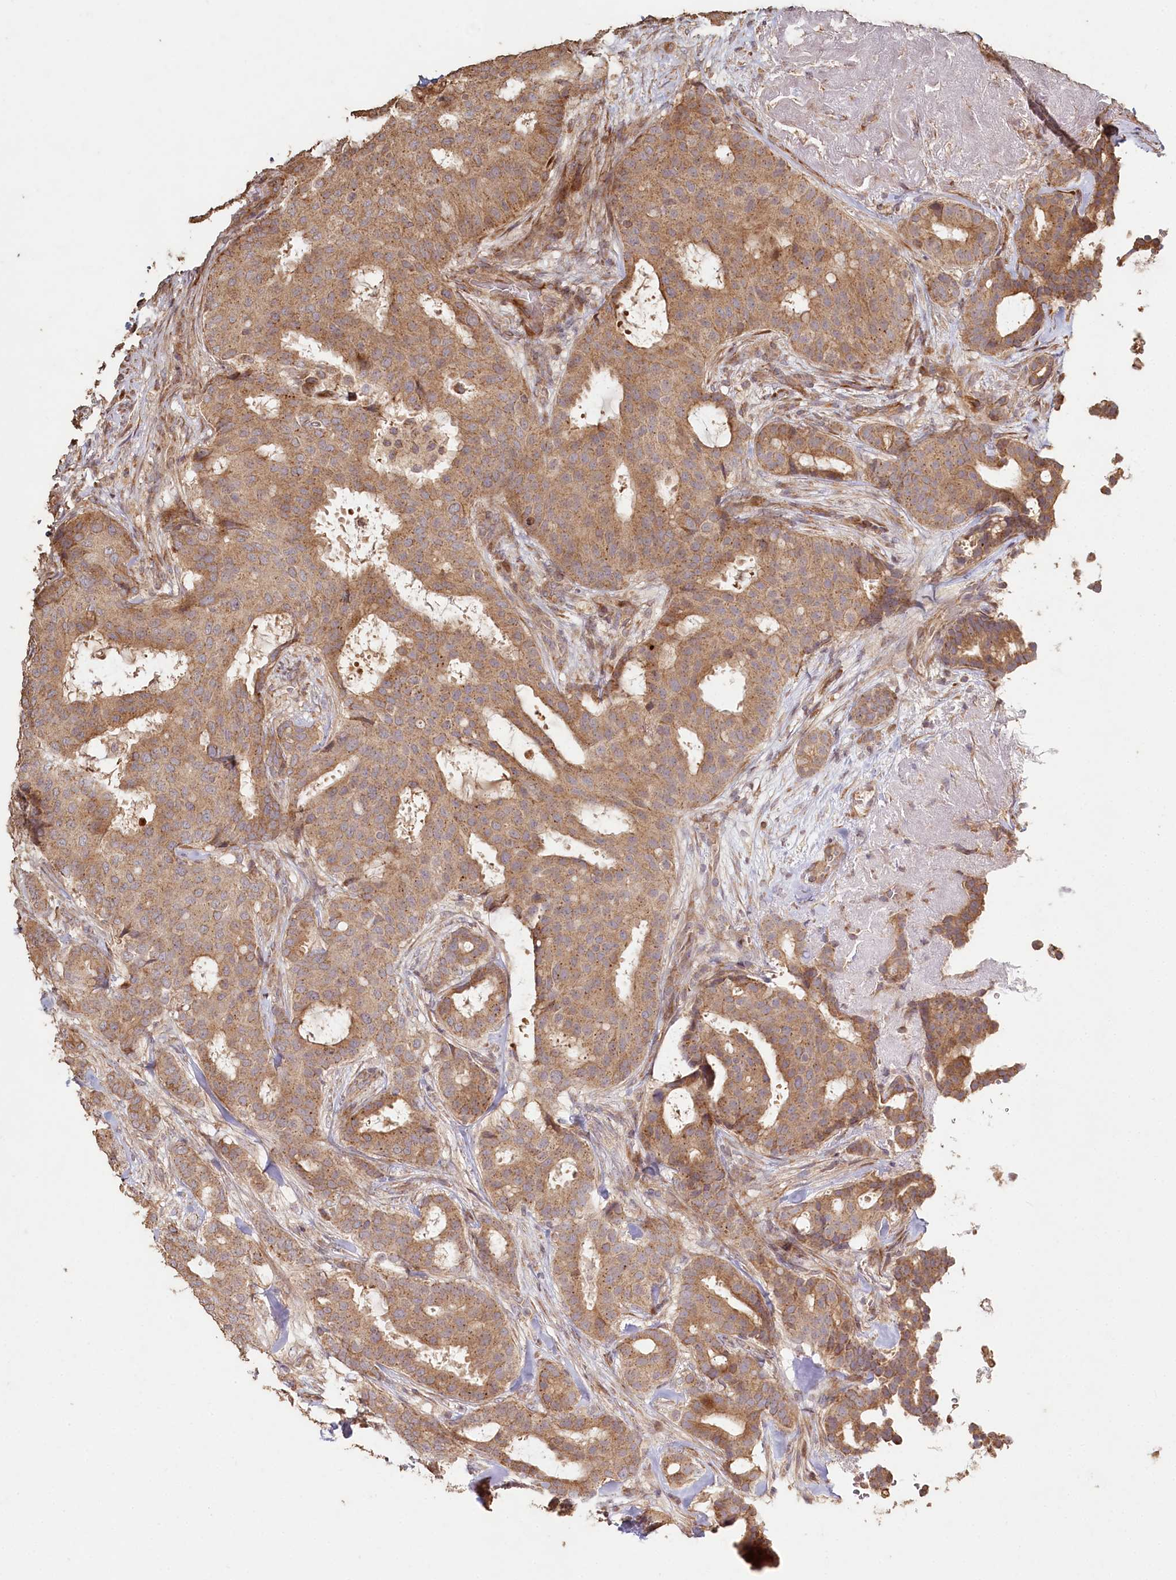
{"staining": {"intensity": "moderate", "quantity": ">75%", "location": "cytoplasmic/membranous"}, "tissue": "breast cancer", "cell_type": "Tumor cells", "image_type": "cancer", "snomed": [{"axis": "morphology", "description": "Duct carcinoma"}, {"axis": "topography", "description": "Breast"}], "caption": "A histopathology image of human breast infiltrating ductal carcinoma stained for a protein demonstrates moderate cytoplasmic/membranous brown staining in tumor cells.", "gene": "HAL", "patient": {"sex": "female", "age": 75}}